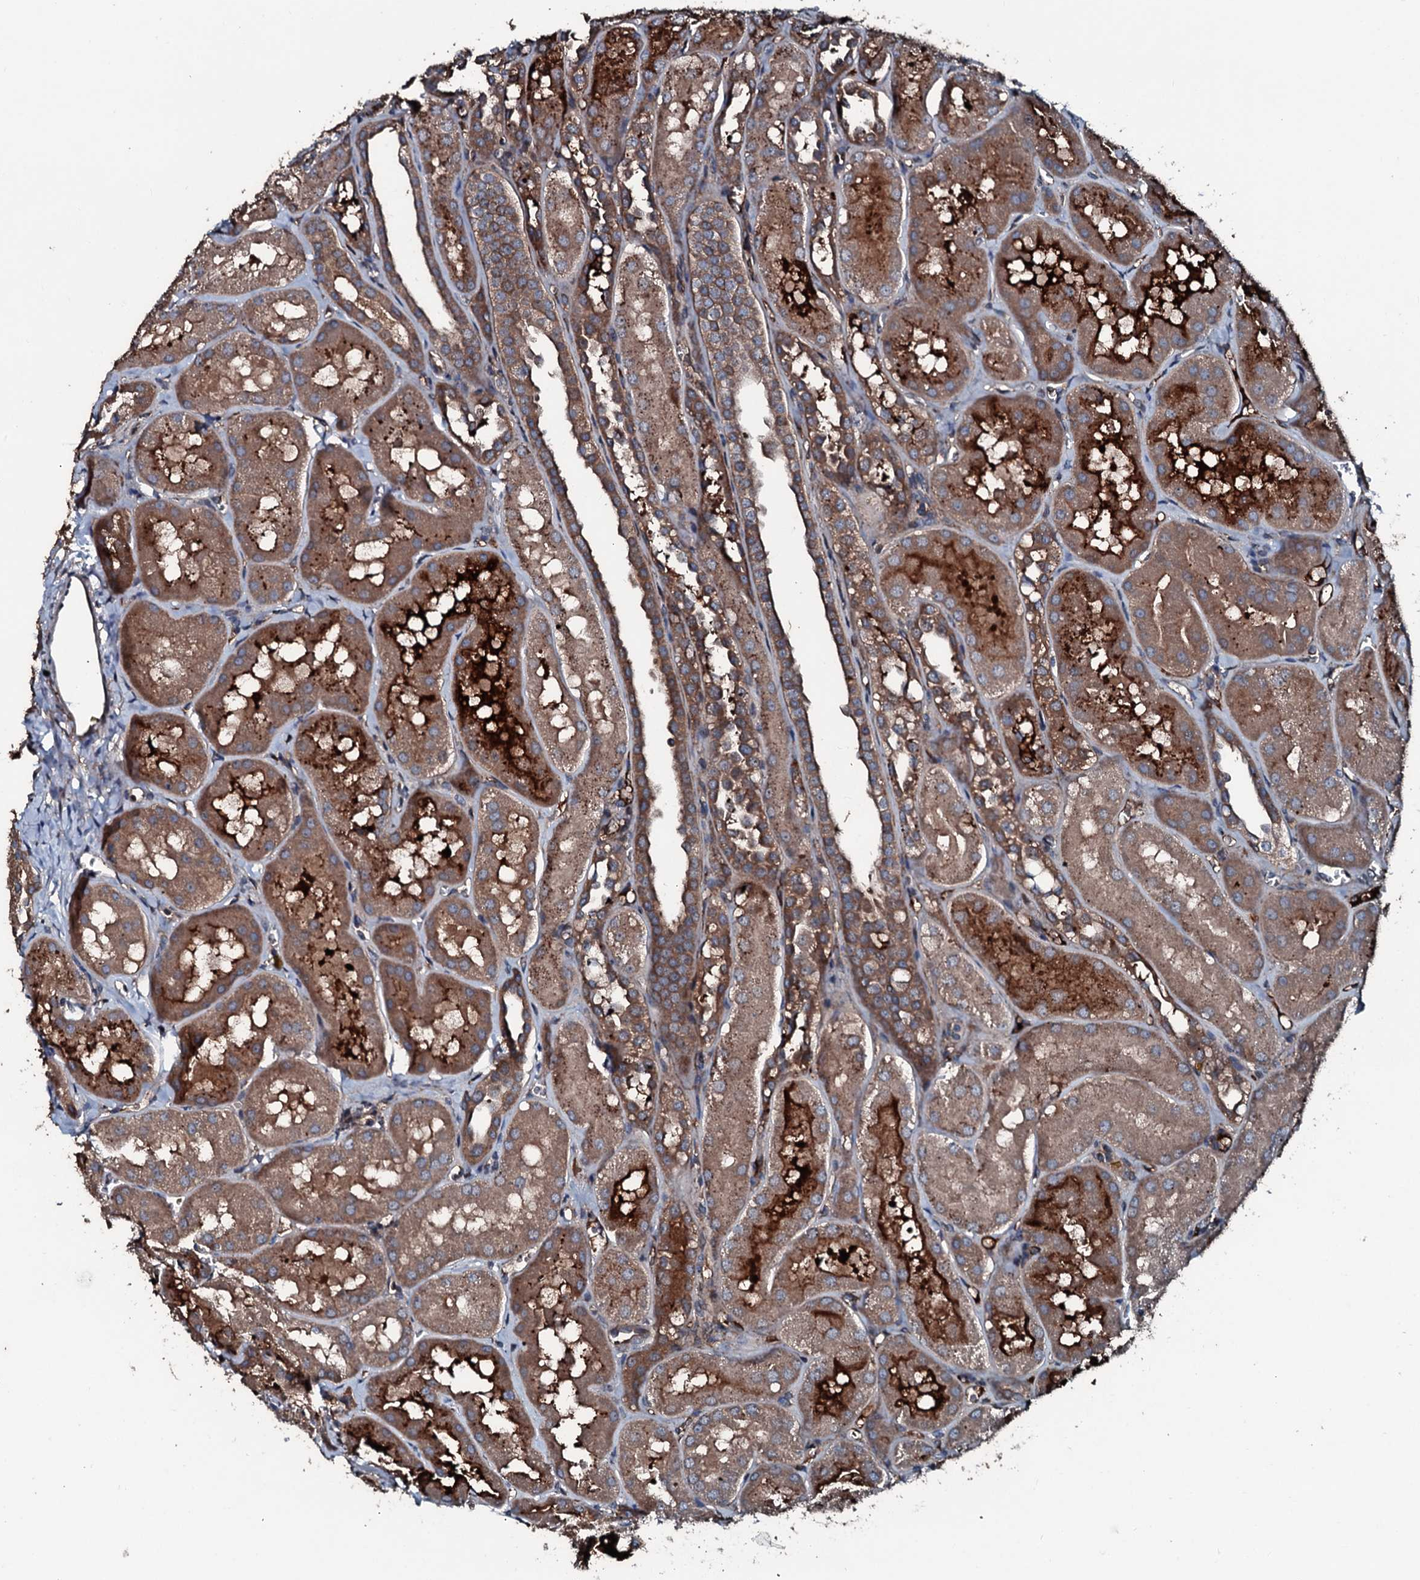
{"staining": {"intensity": "weak", "quantity": "25%-75%", "location": "cytoplasmic/membranous"}, "tissue": "kidney", "cell_type": "Cells in glomeruli", "image_type": "normal", "snomed": [{"axis": "morphology", "description": "Normal tissue, NOS"}, {"axis": "topography", "description": "Kidney"}, {"axis": "topography", "description": "Urinary bladder"}], "caption": "Kidney stained with DAB immunohistochemistry displays low levels of weak cytoplasmic/membranous staining in about 25%-75% of cells in glomeruli.", "gene": "AARS1", "patient": {"sex": "male", "age": 16}}